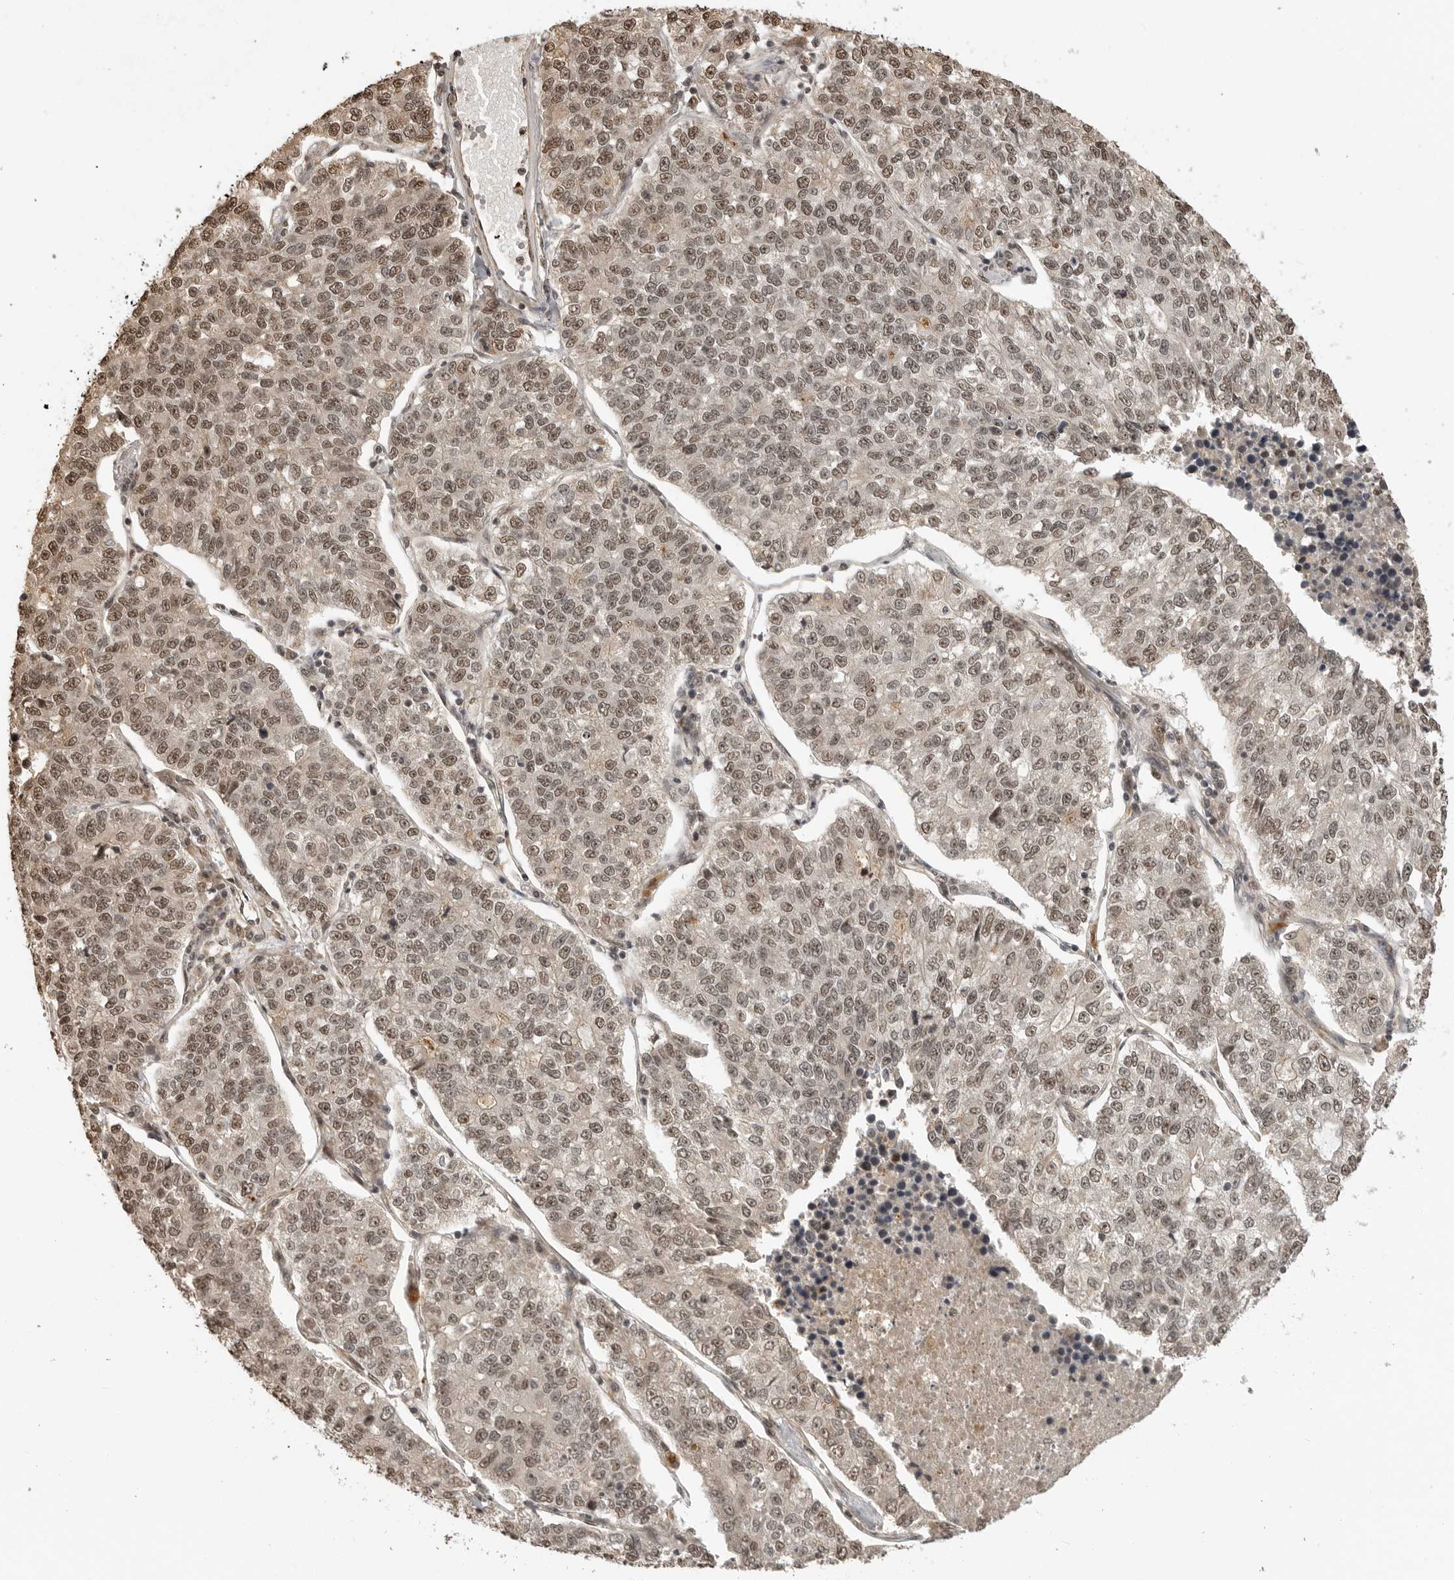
{"staining": {"intensity": "moderate", "quantity": ">75%", "location": "nuclear"}, "tissue": "lung cancer", "cell_type": "Tumor cells", "image_type": "cancer", "snomed": [{"axis": "morphology", "description": "Adenocarcinoma, NOS"}, {"axis": "topography", "description": "Lung"}], "caption": "Human lung cancer (adenocarcinoma) stained with a brown dye displays moderate nuclear positive staining in approximately >75% of tumor cells.", "gene": "CLOCK", "patient": {"sex": "male", "age": 49}}